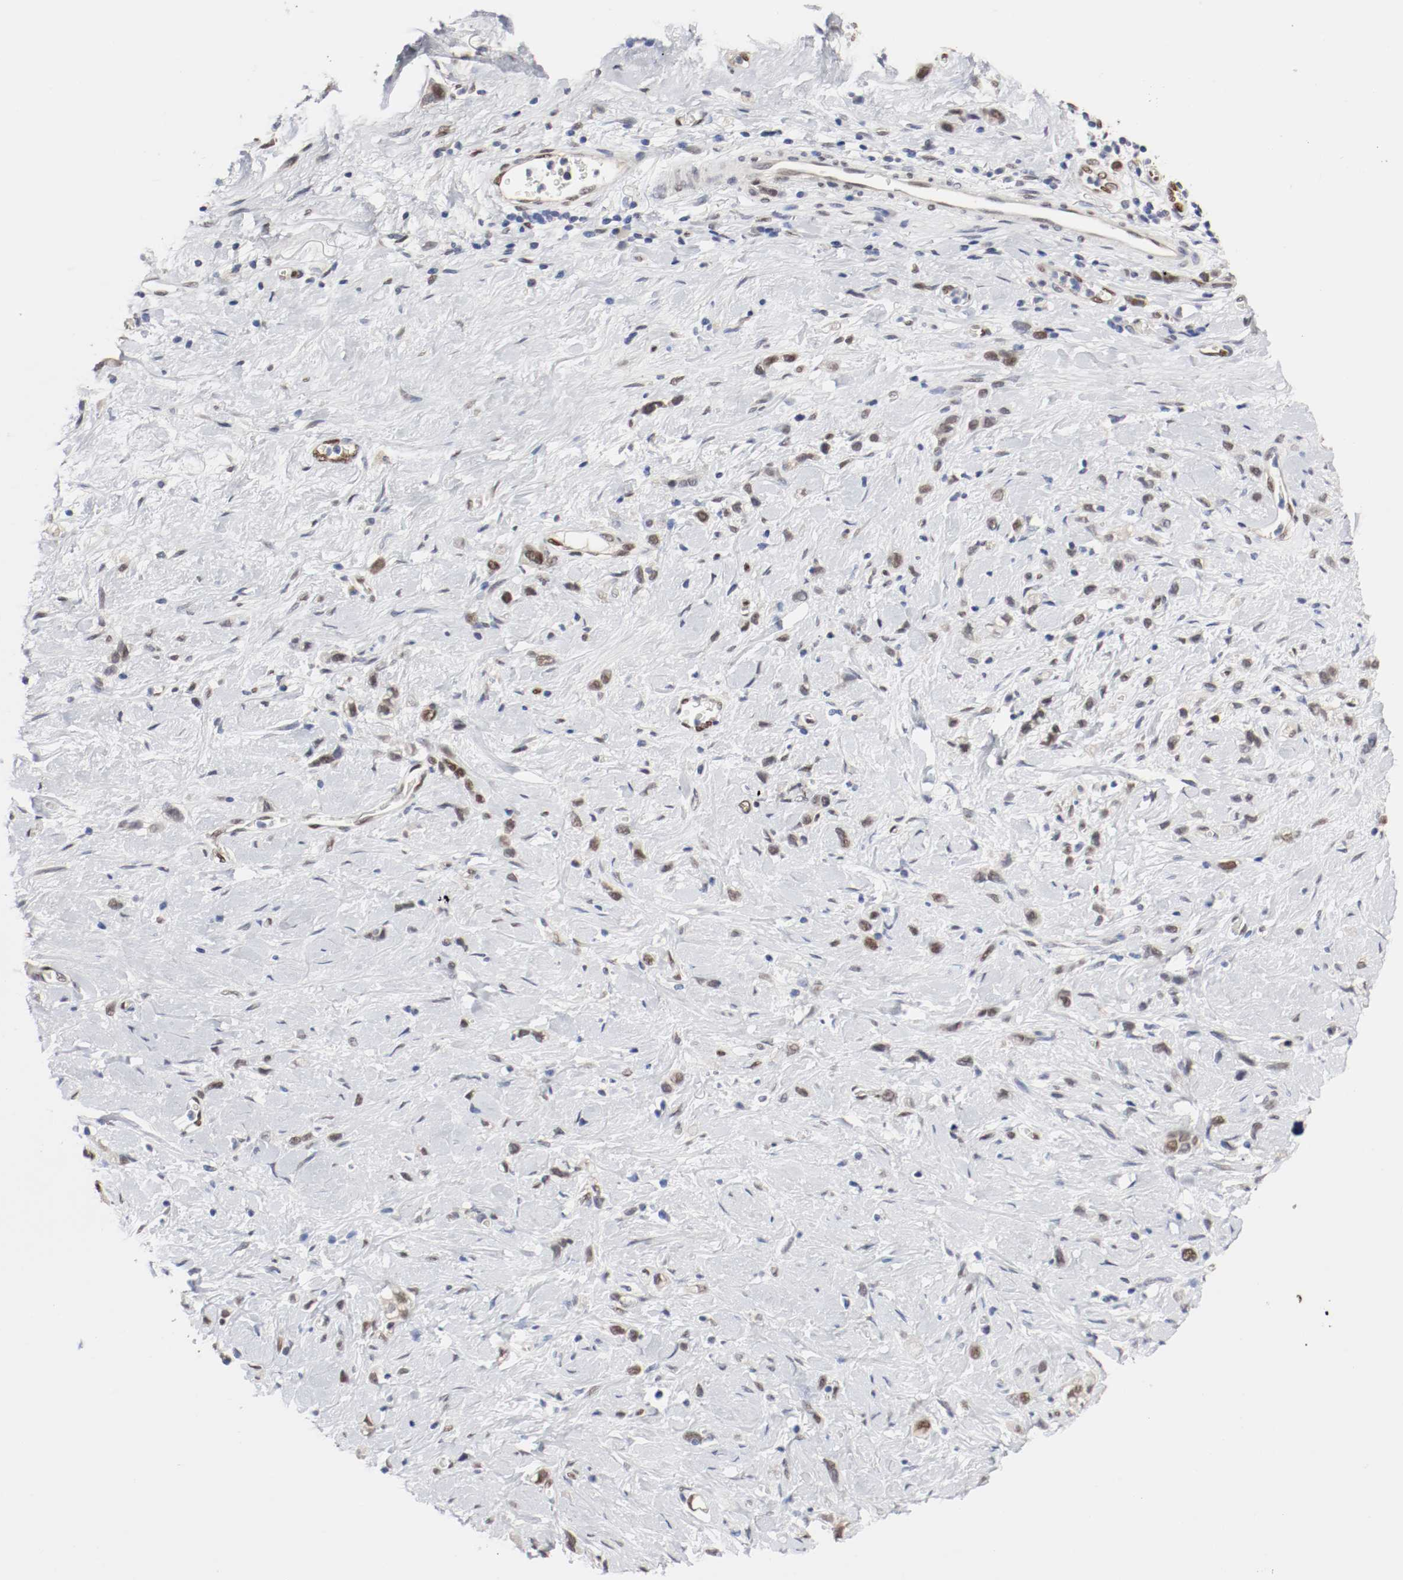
{"staining": {"intensity": "moderate", "quantity": ">75%", "location": "nuclear"}, "tissue": "stomach cancer", "cell_type": "Tumor cells", "image_type": "cancer", "snomed": [{"axis": "morphology", "description": "Normal tissue, NOS"}, {"axis": "morphology", "description": "Adenocarcinoma, NOS"}, {"axis": "morphology", "description": "Adenocarcinoma, High grade"}, {"axis": "topography", "description": "Stomach, upper"}, {"axis": "topography", "description": "Stomach"}], "caption": "Stomach high-grade adenocarcinoma stained with IHC shows moderate nuclear positivity in about >75% of tumor cells. (DAB (3,3'-diaminobenzidine) = brown stain, brightfield microscopy at high magnification).", "gene": "FOSL2", "patient": {"sex": "female", "age": 65}}